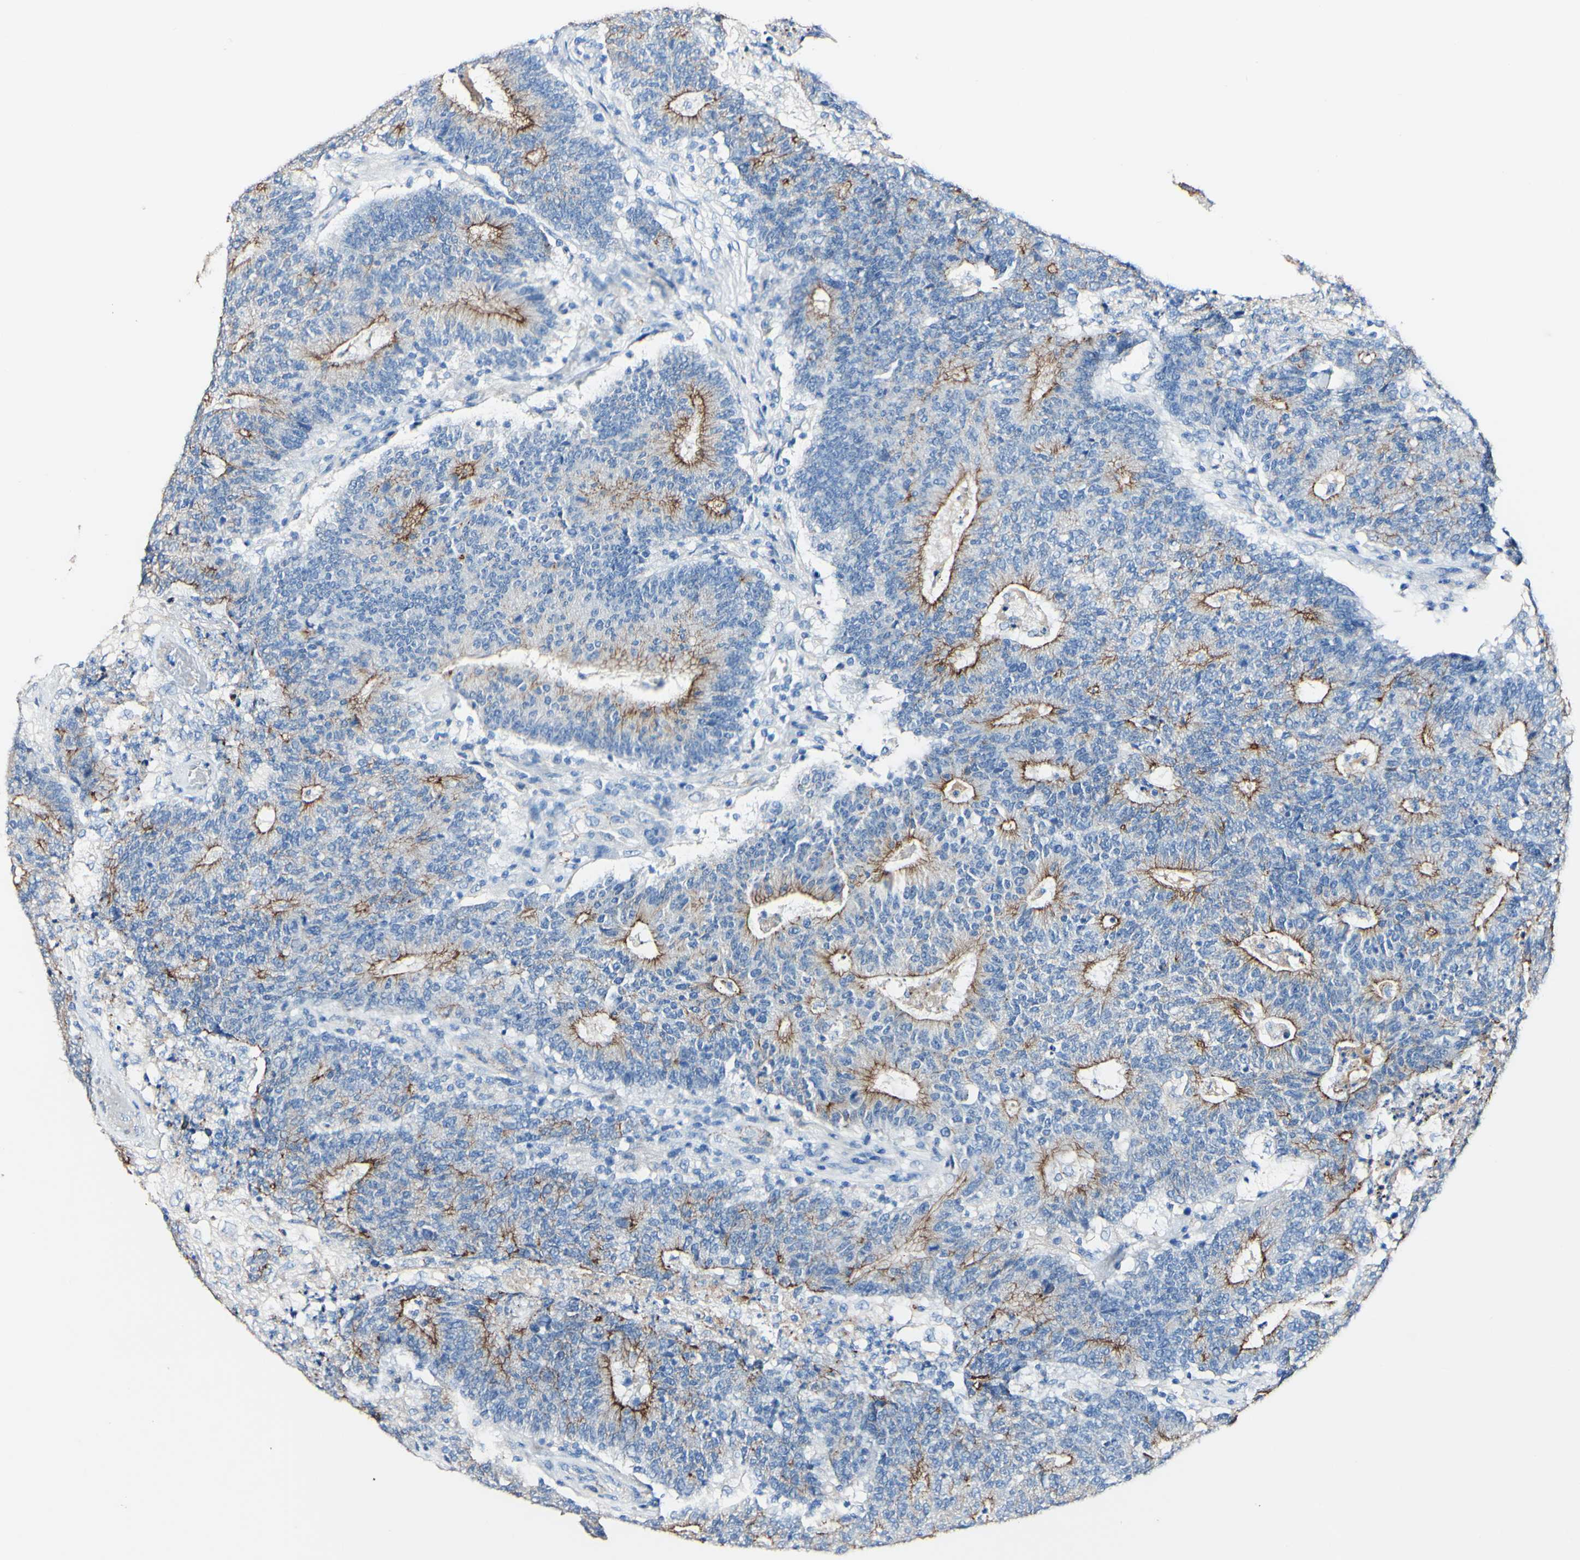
{"staining": {"intensity": "moderate", "quantity": ">75%", "location": "cytoplasmic/membranous"}, "tissue": "colorectal cancer", "cell_type": "Tumor cells", "image_type": "cancer", "snomed": [{"axis": "morphology", "description": "Normal tissue, NOS"}, {"axis": "morphology", "description": "Adenocarcinoma, NOS"}, {"axis": "topography", "description": "Colon"}], "caption": "The photomicrograph exhibits immunohistochemical staining of colorectal cancer (adenocarcinoma). There is moderate cytoplasmic/membranous positivity is present in about >75% of tumor cells.", "gene": "DSC2", "patient": {"sex": "female", "age": 75}}